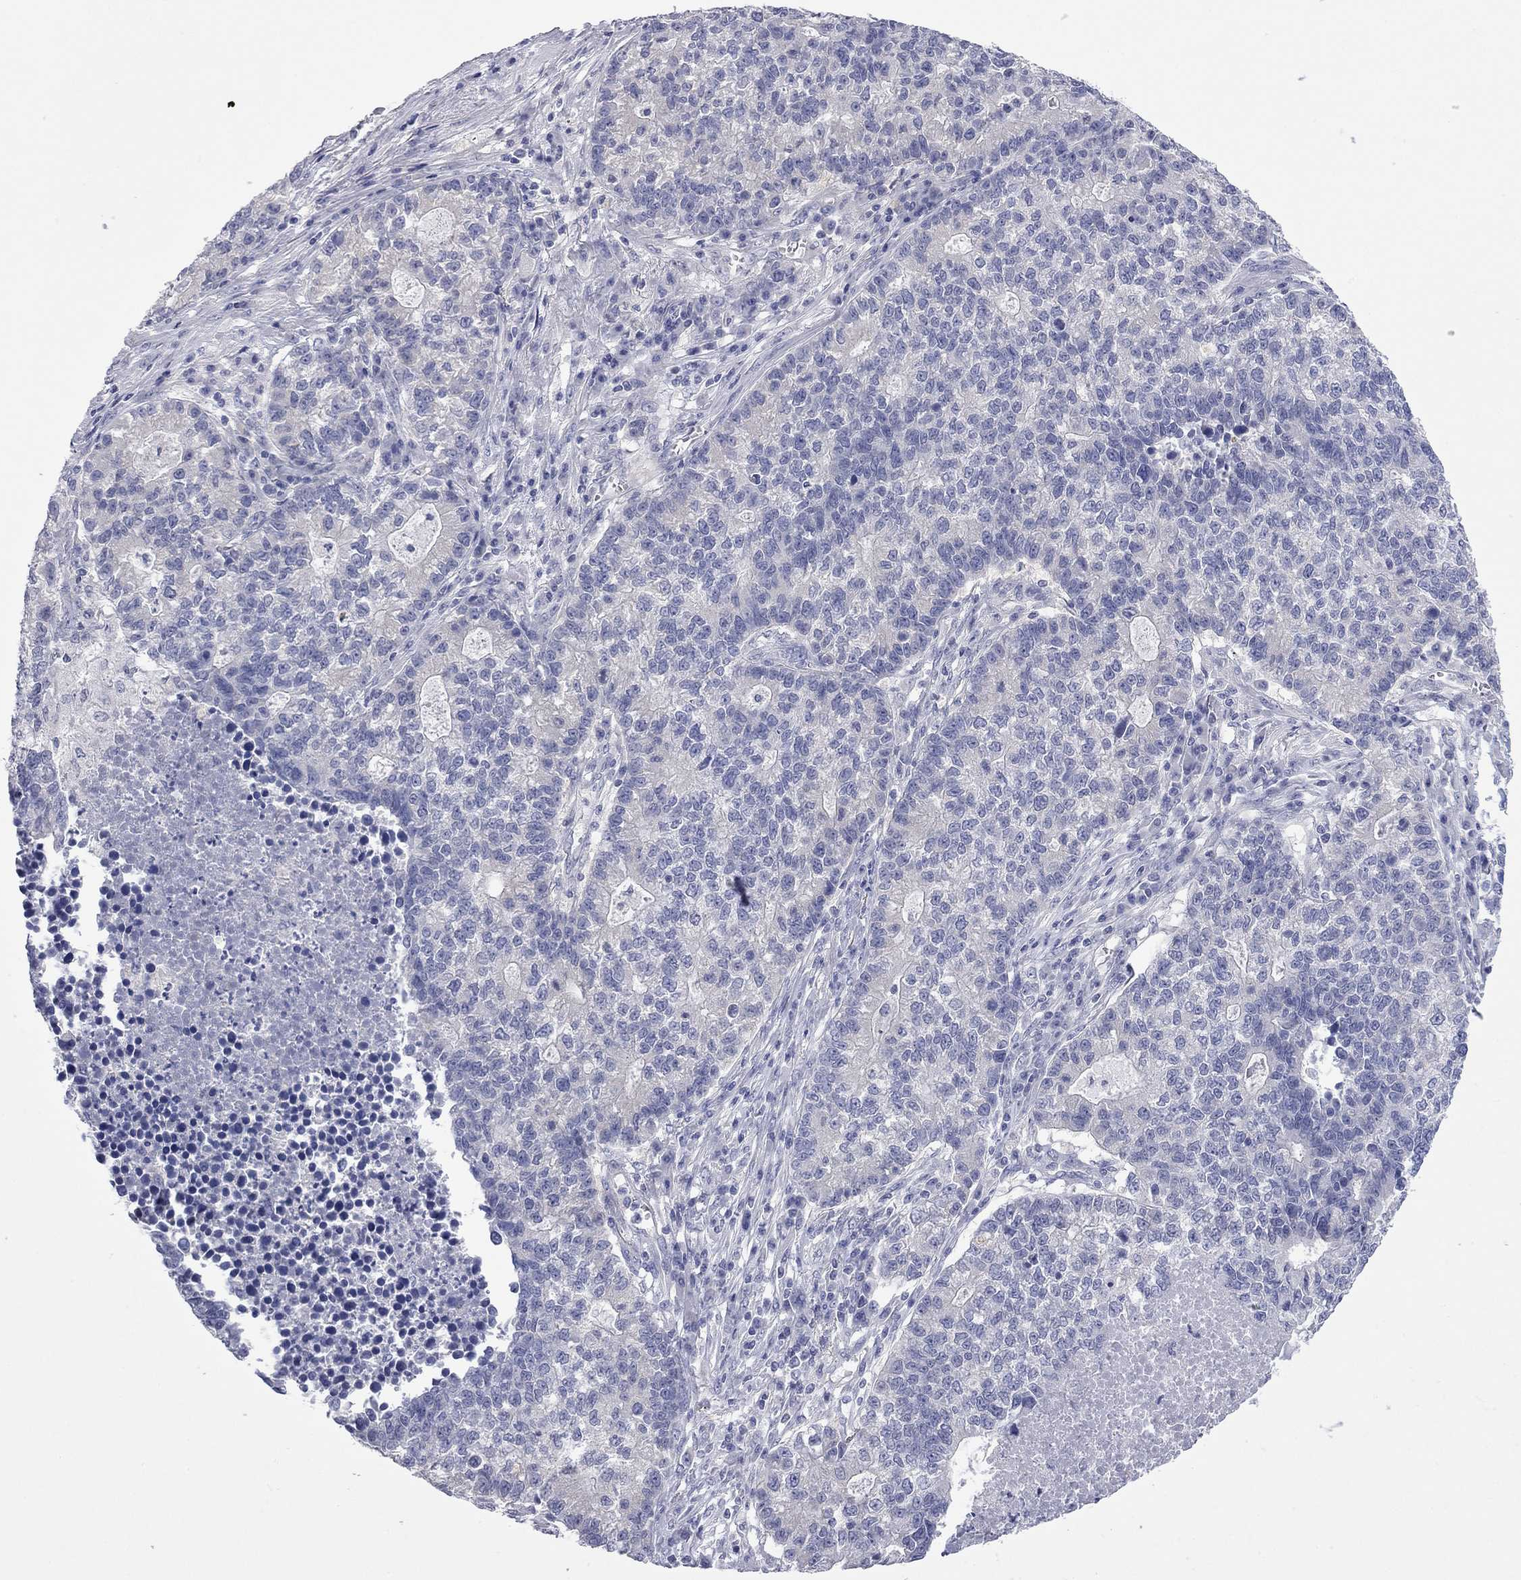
{"staining": {"intensity": "negative", "quantity": "none", "location": "none"}, "tissue": "lung cancer", "cell_type": "Tumor cells", "image_type": "cancer", "snomed": [{"axis": "morphology", "description": "Adenocarcinoma, NOS"}, {"axis": "topography", "description": "Lung"}], "caption": "Tumor cells show no significant staining in lung adenocarcinoma. (DAB (3,3'-diaminobenzidine) IHC visualized using brightfield microscopy, high magnification).", "gene": "ABCB4", "patient": {"sex": "male", "age": 57}}